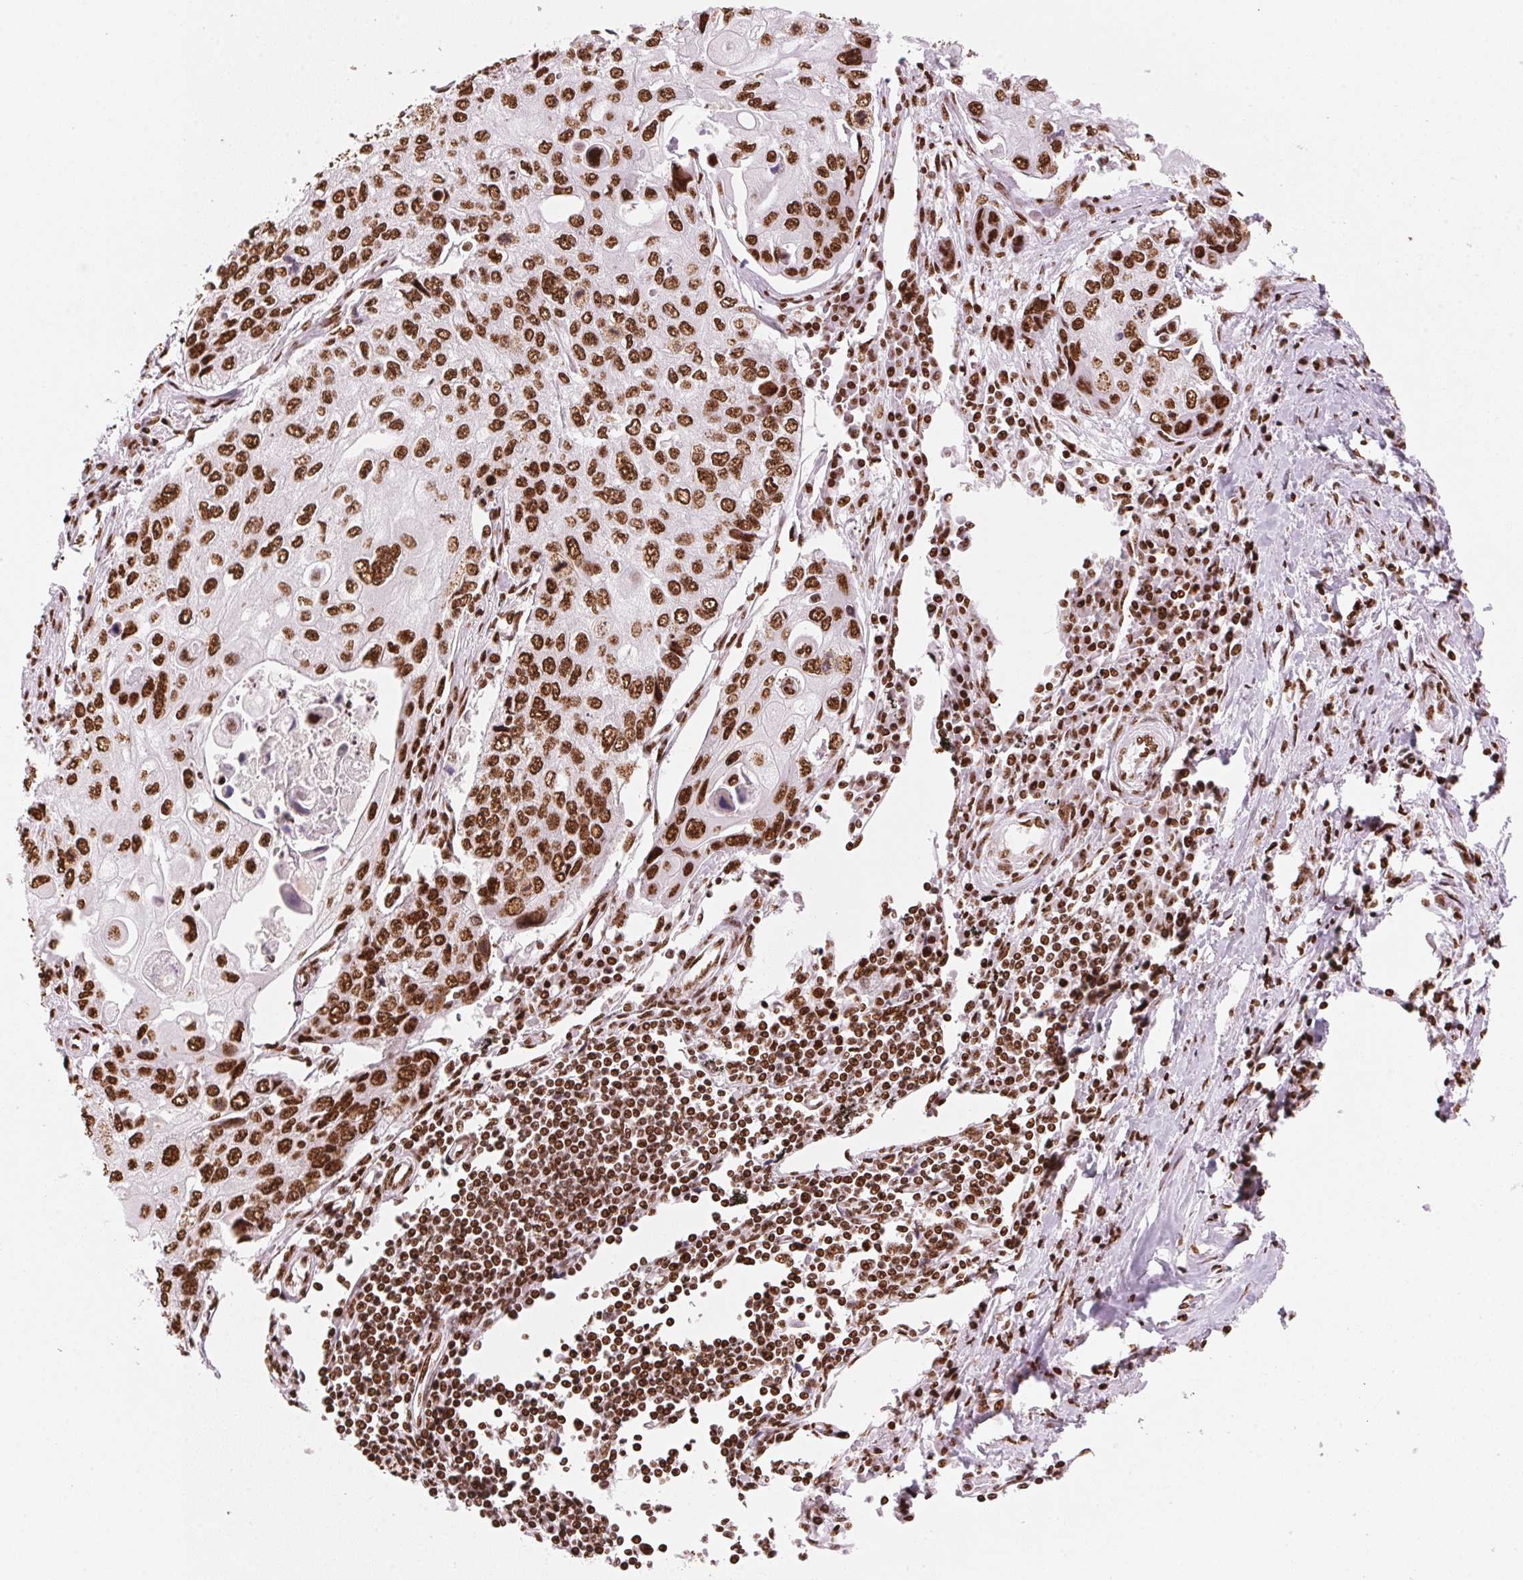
{"staining": {"intensity": "strong", "quantity": ">75%", "location": "nuclear"}, "tissue": "lung cancer", "cell_type": "Tumor cells", "image_type": "cancer", "snomed": [{"axis": "morphology", "description": "Squamous cell carcinoma, NOS"}, {"axis": "morphology", "description": "Squamous cell carcinoma, metastatic, NOS"}, {"axis": "topography", "description": "Lung"}], "caption": "Protein staining of squamous cell carcinoma (lung) tissue exhibits strong nuclear expression in approximately >75% of tumor cells.", "gene": "NXF1", "patient": {"sex": "male", "age": 63}}